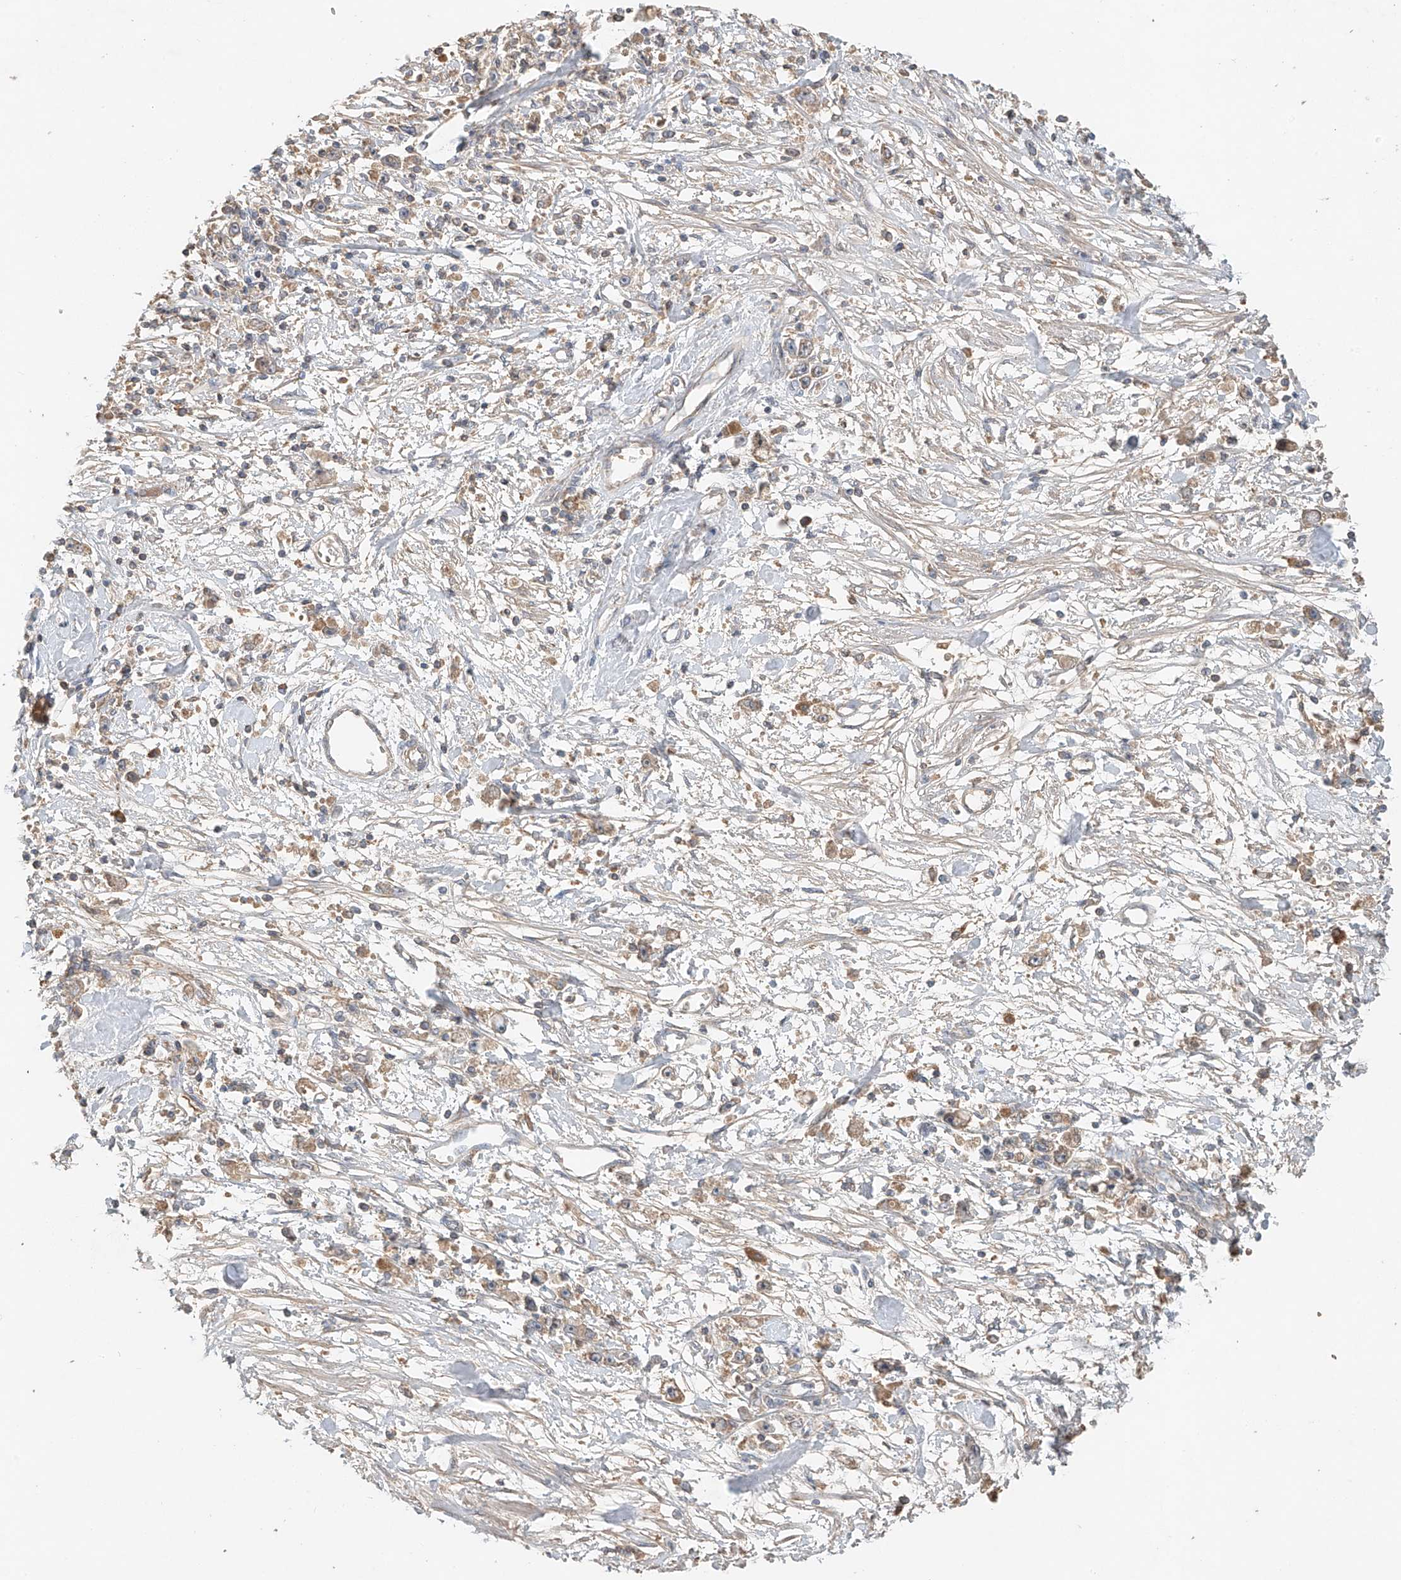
{"staining": {"intensity": "weak", "quantity": ">75%", "location": "cytoplasmic/membranous"}, "tissue": "stomach cancer", "cell_type": "Tumor cells", "image_type": "cancer", "snomed": [{"axis": "morphology", "description": "Adenocarcinoma, NOS"}, {"axis": "topography", "description": "Stomach"}], "caption": "Brown immunohistochemical staining in stomach cancer (adenocarcinoma) demonstrates weak cytoplasmic/membranous expression in about >75% of tumor cells.", "gene": "GNB1L", "patient": {"sex": "female", "age": 59}}